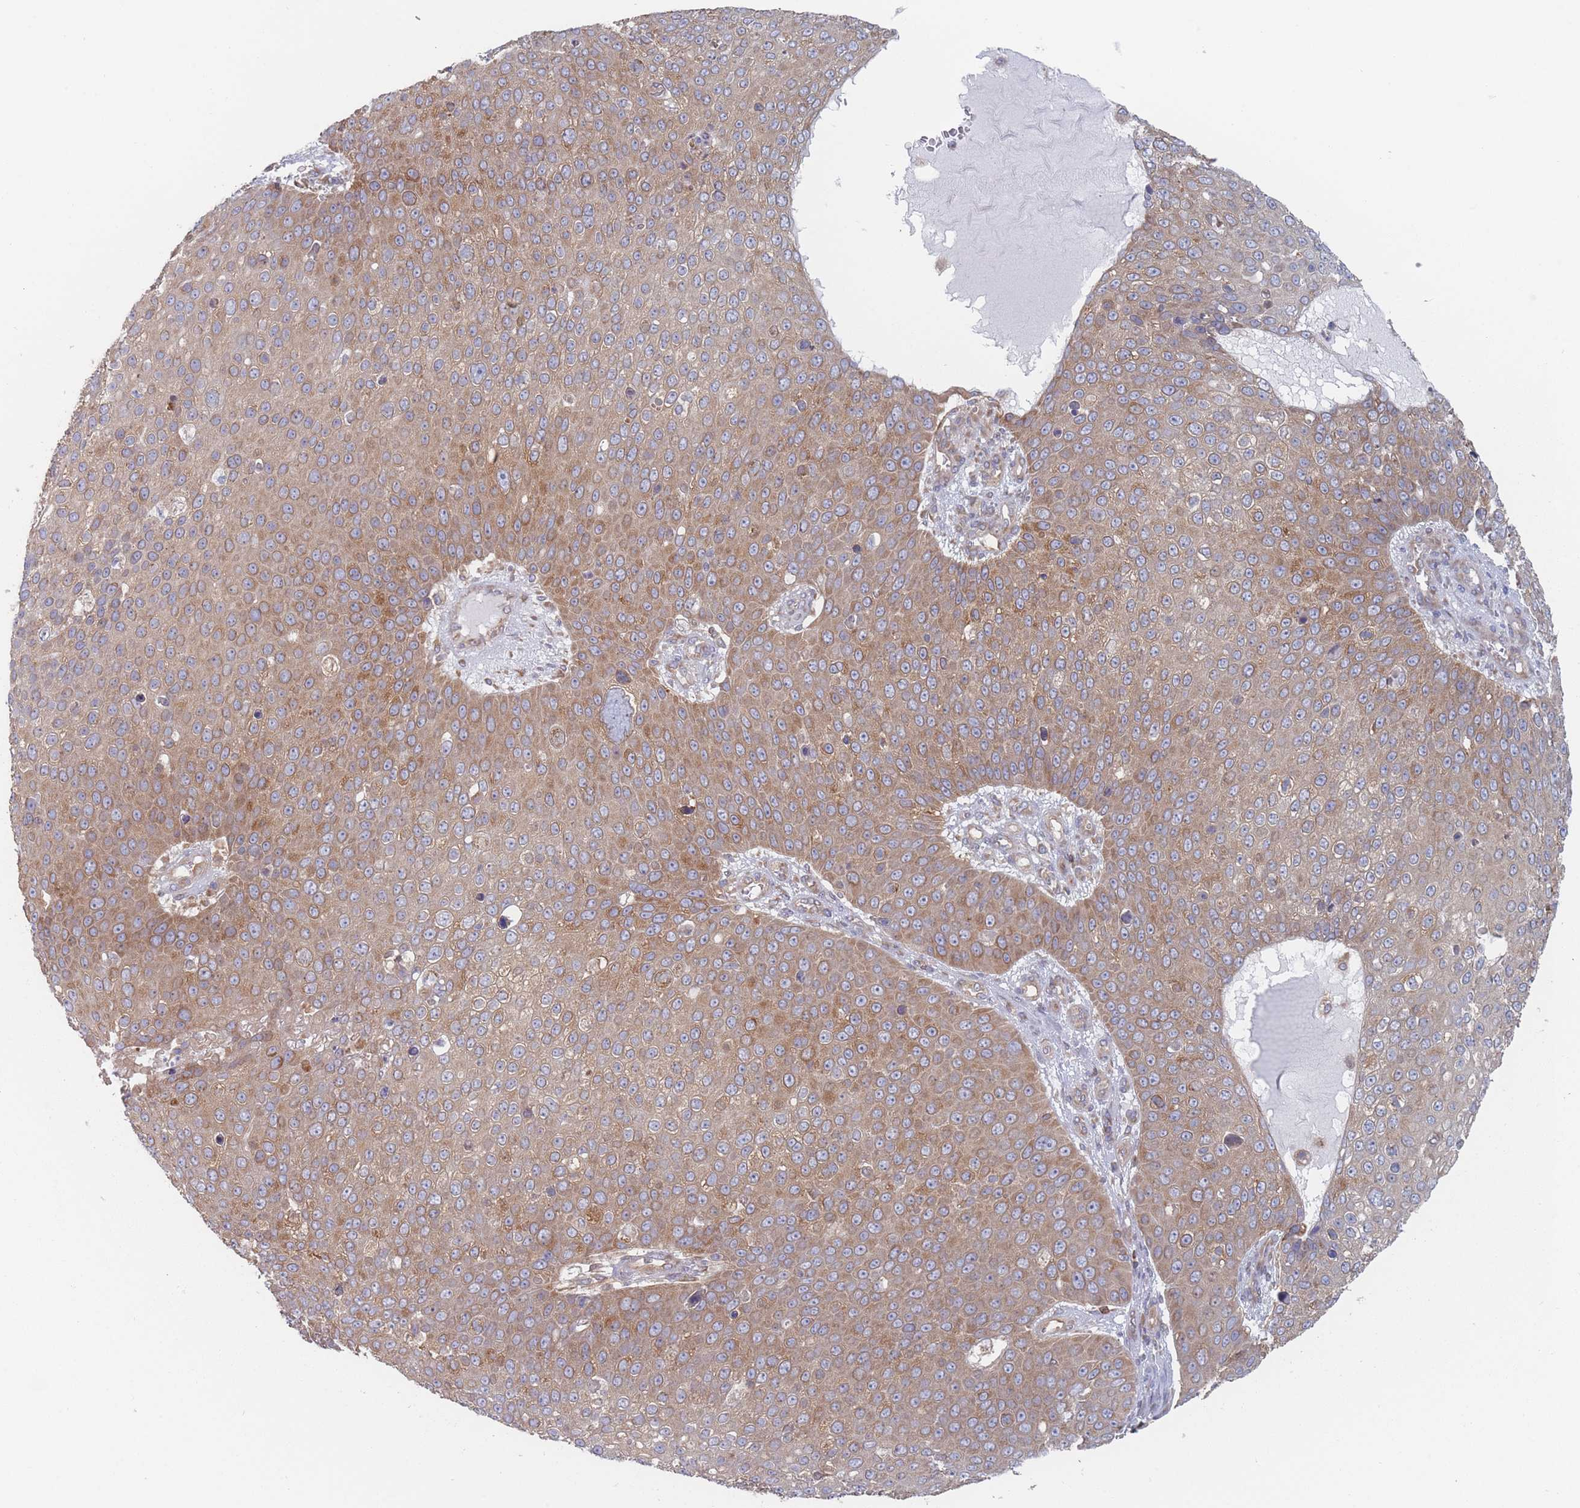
{"staining": {"intensity": "moderate", "quantity": ">75%", "location": "cytoplasmic/membranous"}, "tissue": "skin cancer", "cell_type": "Tumor cells", "image_type": "cancer", "snomed": [{"axis": "morphology", "description": "Squamous cell carcinoma, NOS"}, {"axis": "topography", "description": "Skin"}], "caption": "A micrograph showing moderate cytoplasmic/membranous positivity in about >75% of tumor cells in skin cancer, as visualized by brown immunohistochemical staining.", "gene": "KDSR", "patient": {"sex": "male", "age": 71}}